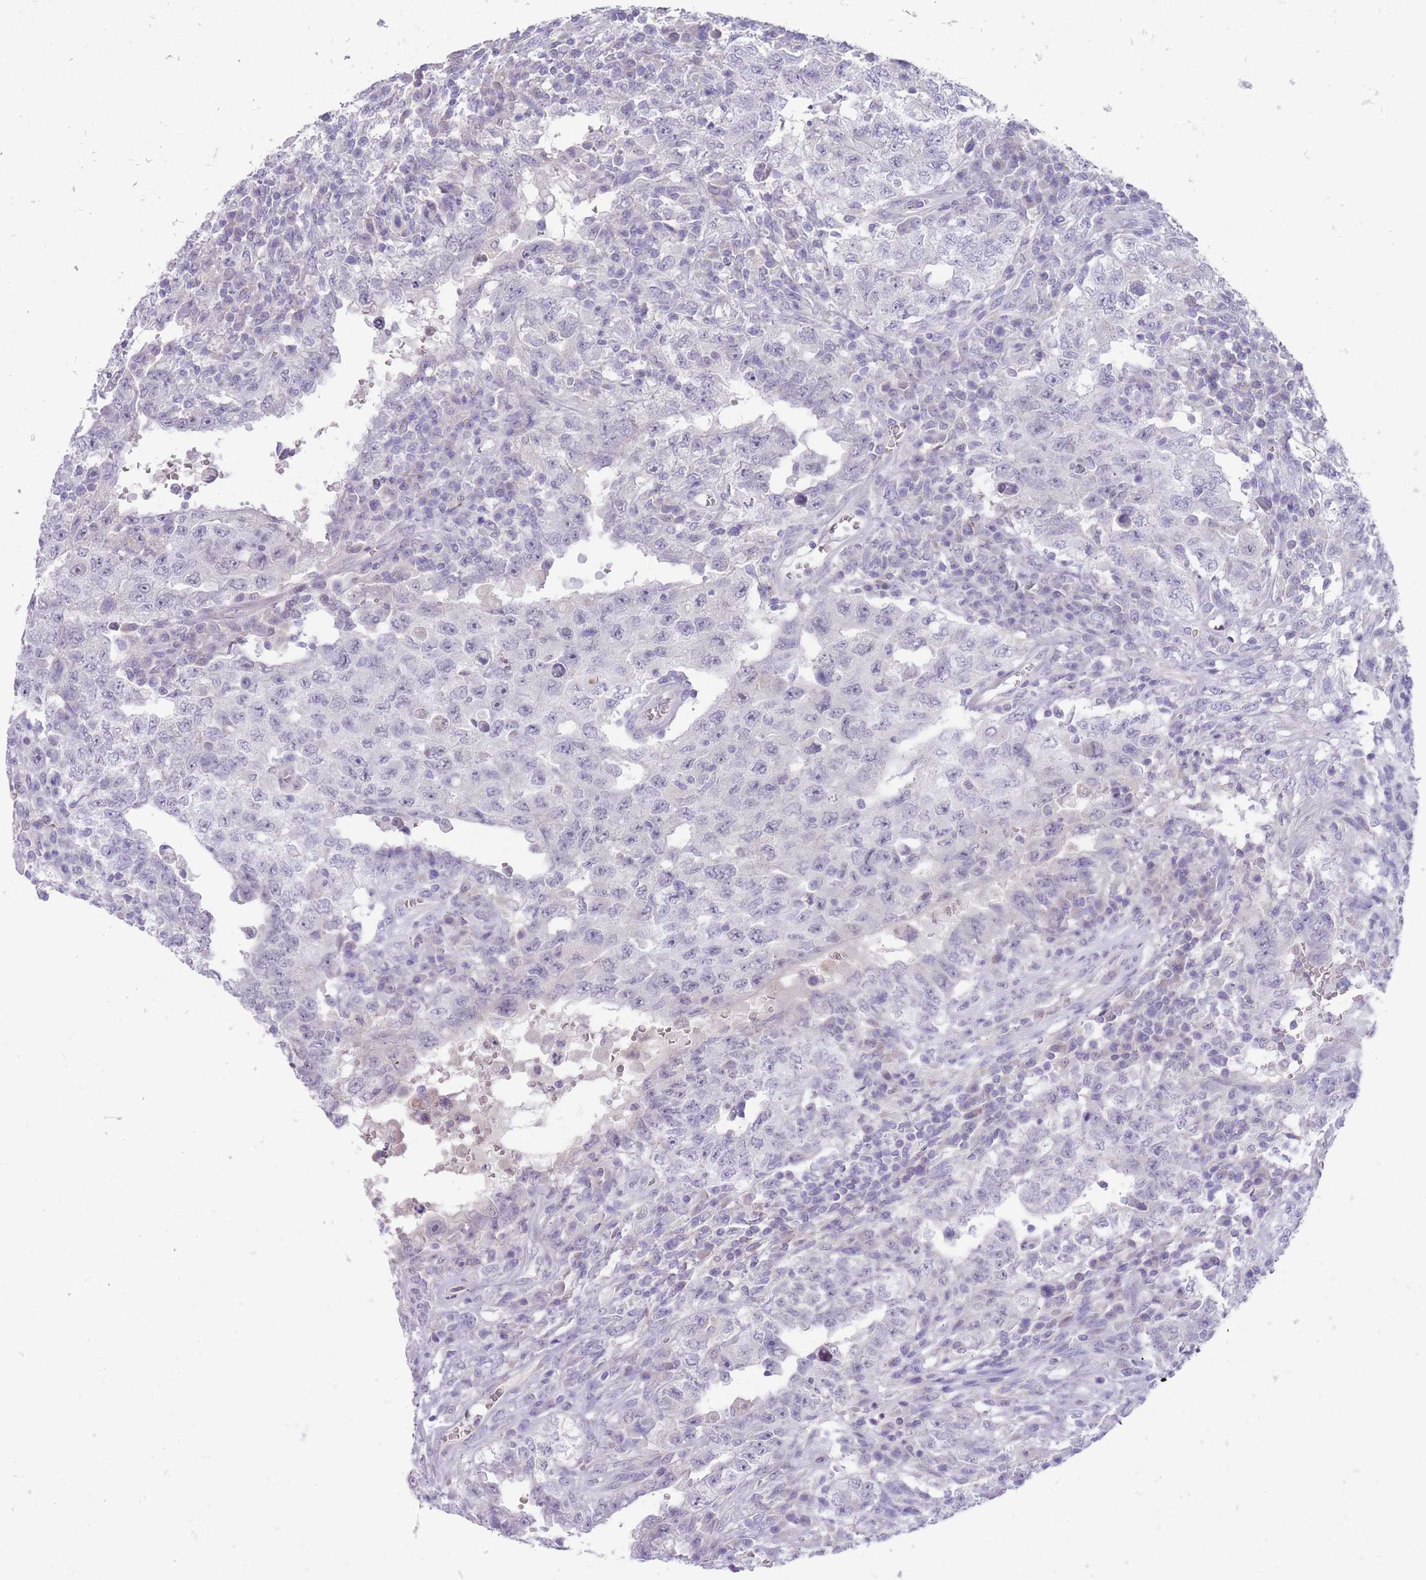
{"staining": {"intensity": "negative", "quantity": "none", "location": "none"}, "tissue": "testis cancer", "cell_type": "Tumor cells", "image_type": "cancer", "snomed": [{"axis": "morphology", "description": "Carcinoma, Embryonal, NOS"}, {"axis": "topography", "description": "Testis"}], "caption": "Human embryonal carcinoma (testis) stained for a protein using immunohistochemistry demonstrates no expression in tumor cells.", "gene": "ERICH4", "patient": {"sex": "male", "age": 26}}